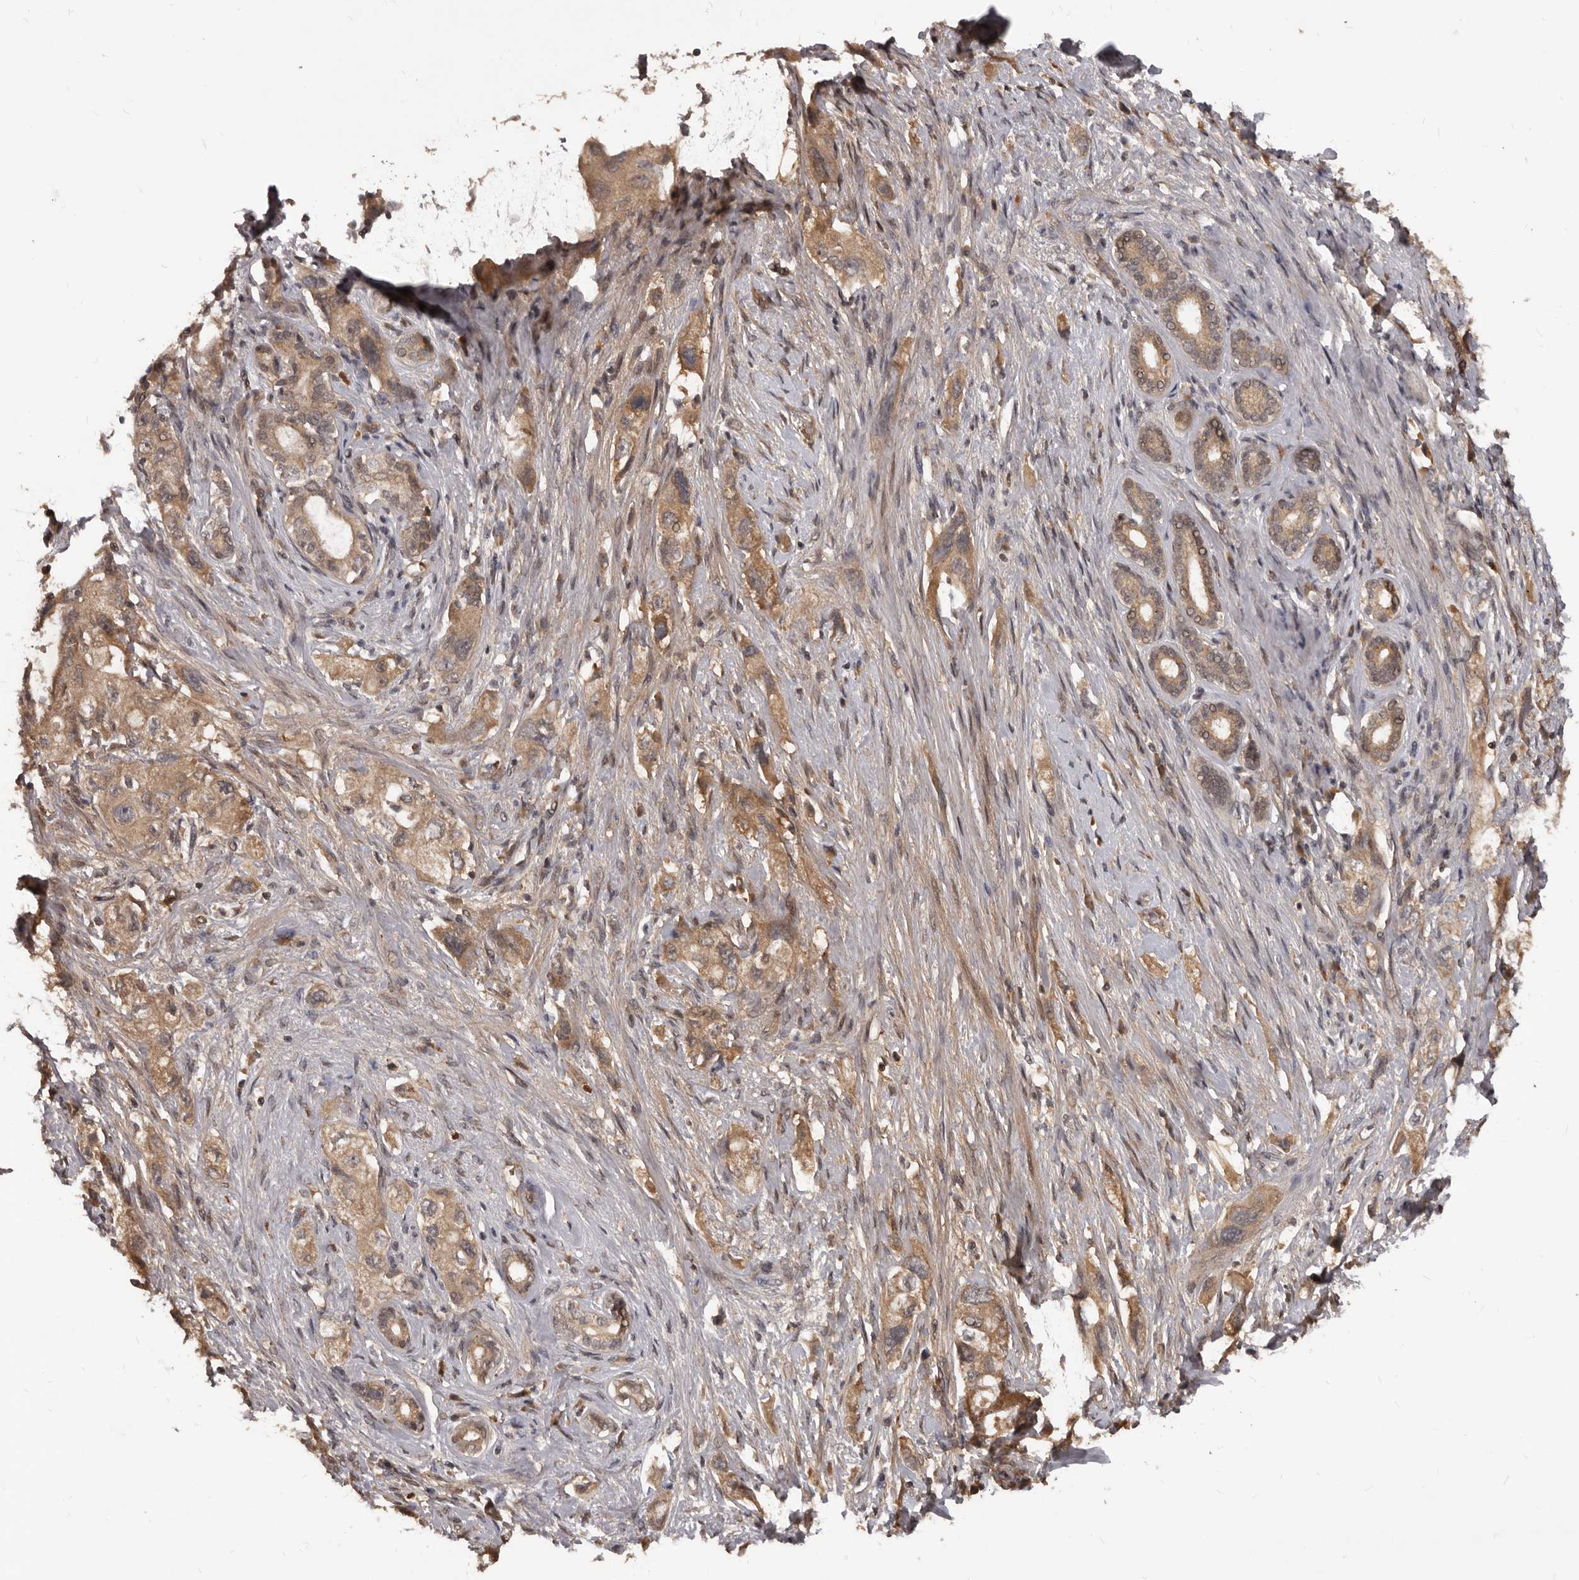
{"staining": {"intensity": "moderate", "quantity": ">75%", "location": "cytoplasmic/membranous"}, "tissue": "pancreatic cancer", "cell_type": "Tumor cells", "image_type": "cancer", "snomed": [{"axis": "morphology", "description": "Adenocarcinoma, NOS"}, {"axis": "topography", "description": "Pancreas"}], "caption": "This is an image of immunohistochemistry staining of pancreatic cancer, which shows moderate staining in the cytoplasmic/membranous of tumor cells.", "gene": "GABPB2", "patient": {"sex": "female", "age": 73}}